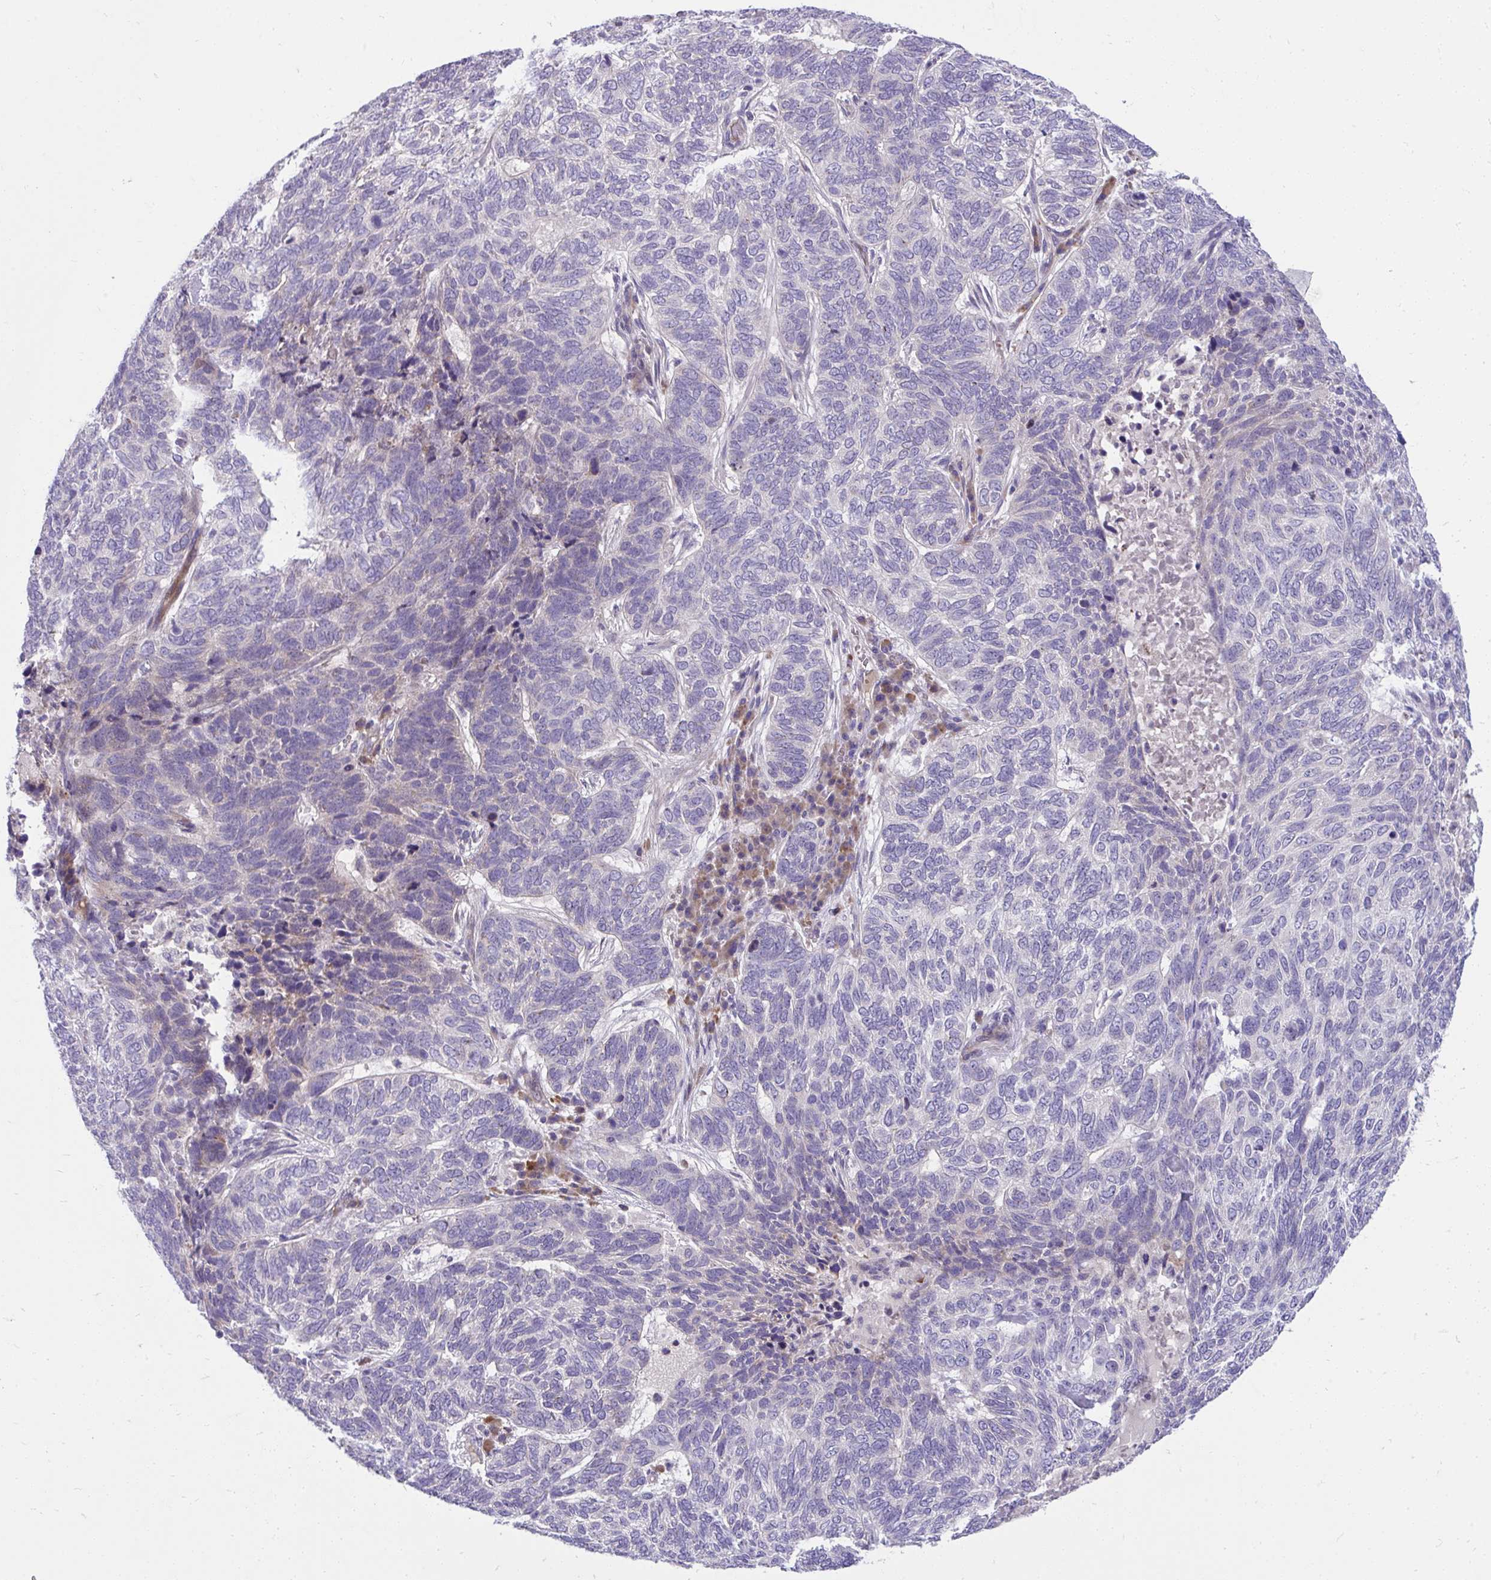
{"staining": {"intensity": "negative", "quantity": "none", "location": "none"}, "tissue": "skin cancer", "cell_type": "Tumor cells", "image_type": "cancer", "snomed": [{"axis": "morphology", "description": "Basal cell carcinoma"}, {"axis": "topography", "description": "Skin"}], "caption": "Tumor cells show no significant protein staining in skin cancer.", "gene": "PIGZ", "patient": {"sex": "female", "age": 65}}